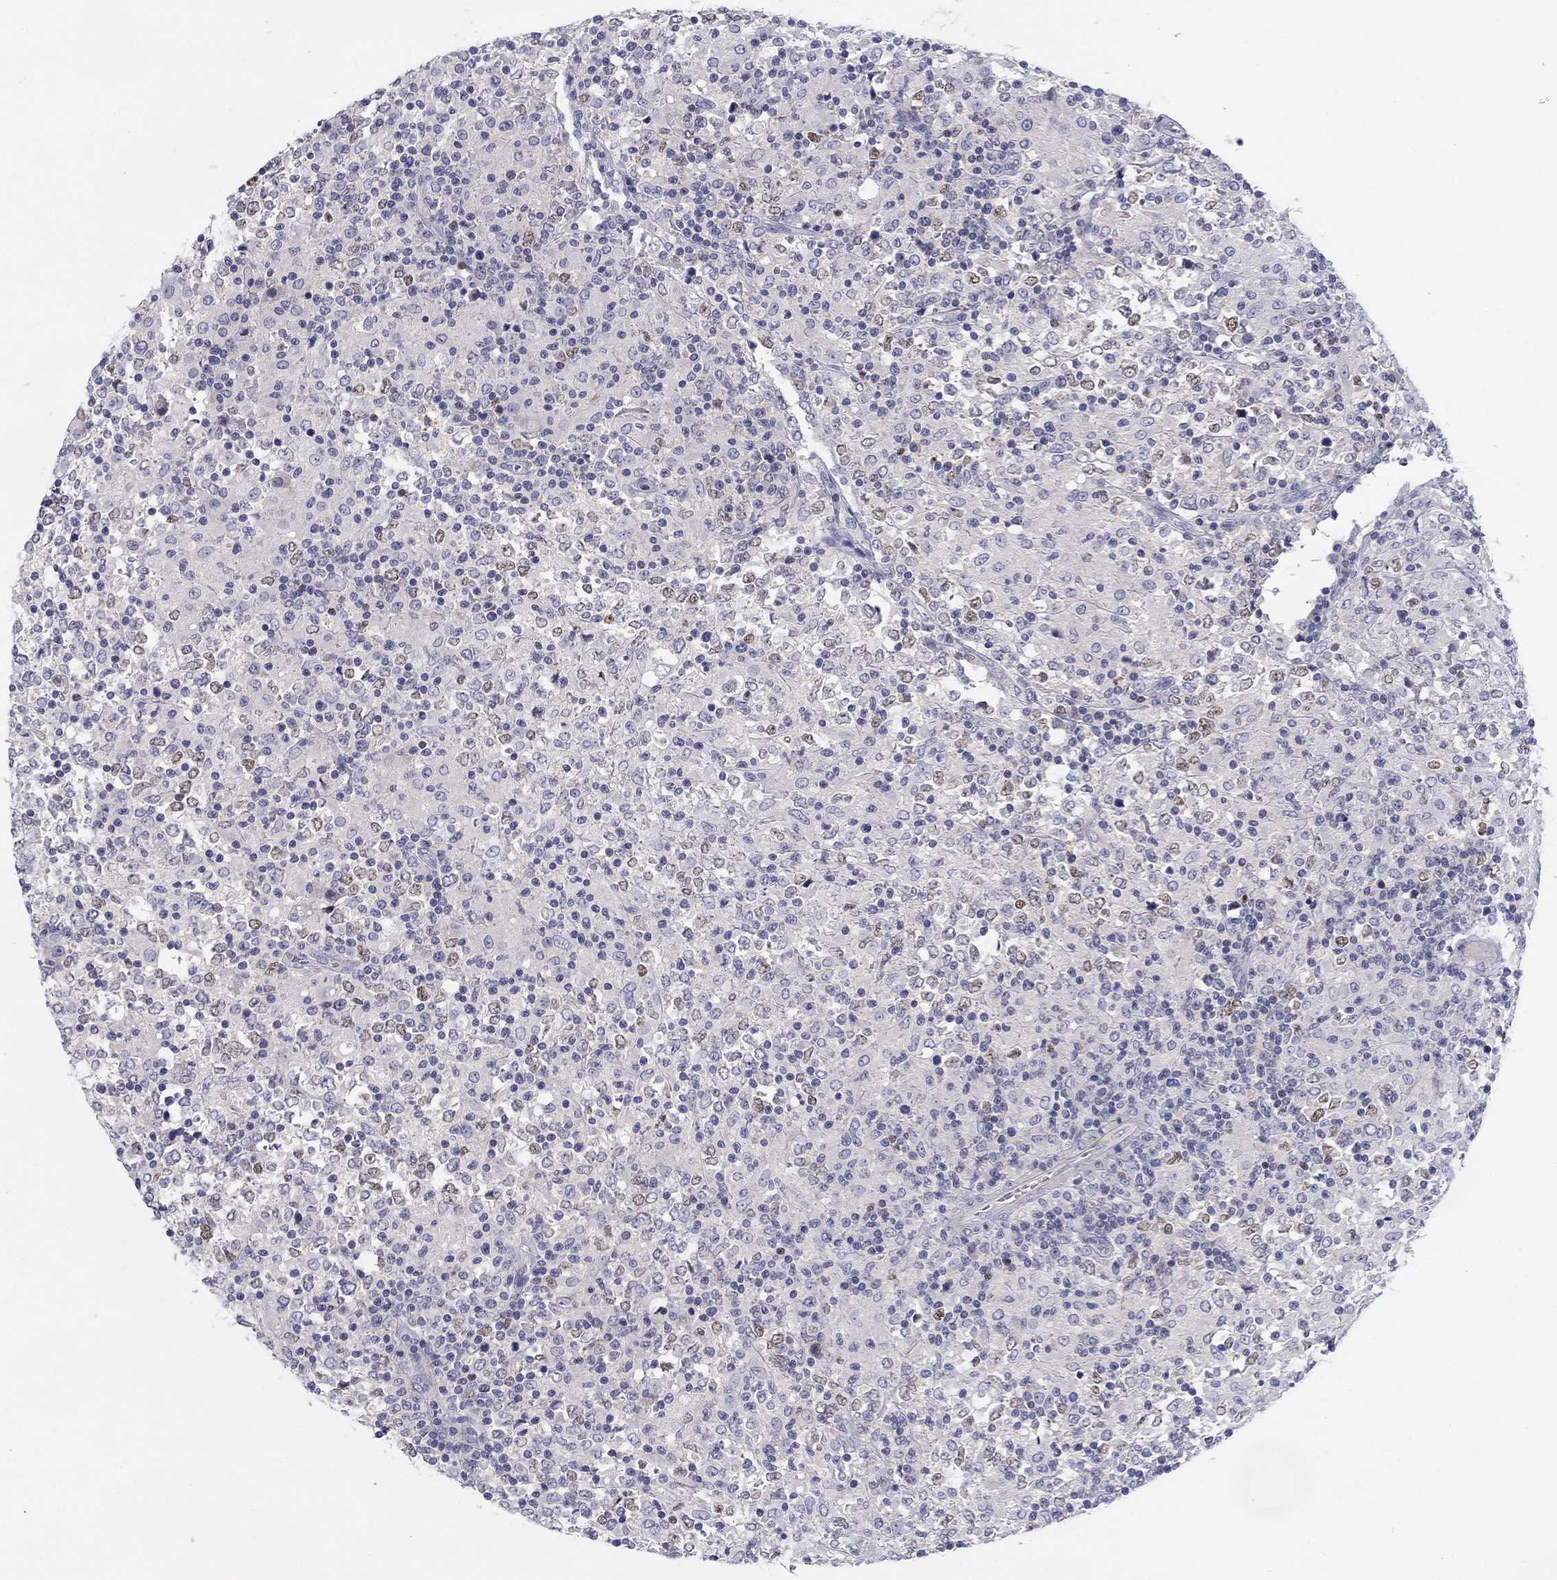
{"staining": {"intensity": "negative", "quantity": "none", "location": "none"}, "tissue": "lymphoma", "cell_type": "Tumor cells", "image_type": "cancer", "snomed": [{"axis": "morphology", "description": "Malignant lymphoma, non-Hodgkin's type, High grade"}, {"axis": "topography", "description": "Lymph node"}], "caption": "IHC photomicrograph of human malignant lymphoma, non-Hodgkin's type (high-grade) stained for a protein (brown), which reveals no staining in tumor cells.", "gene": "CACNA1A", "patient": {"sex": "female", "age": 84}}